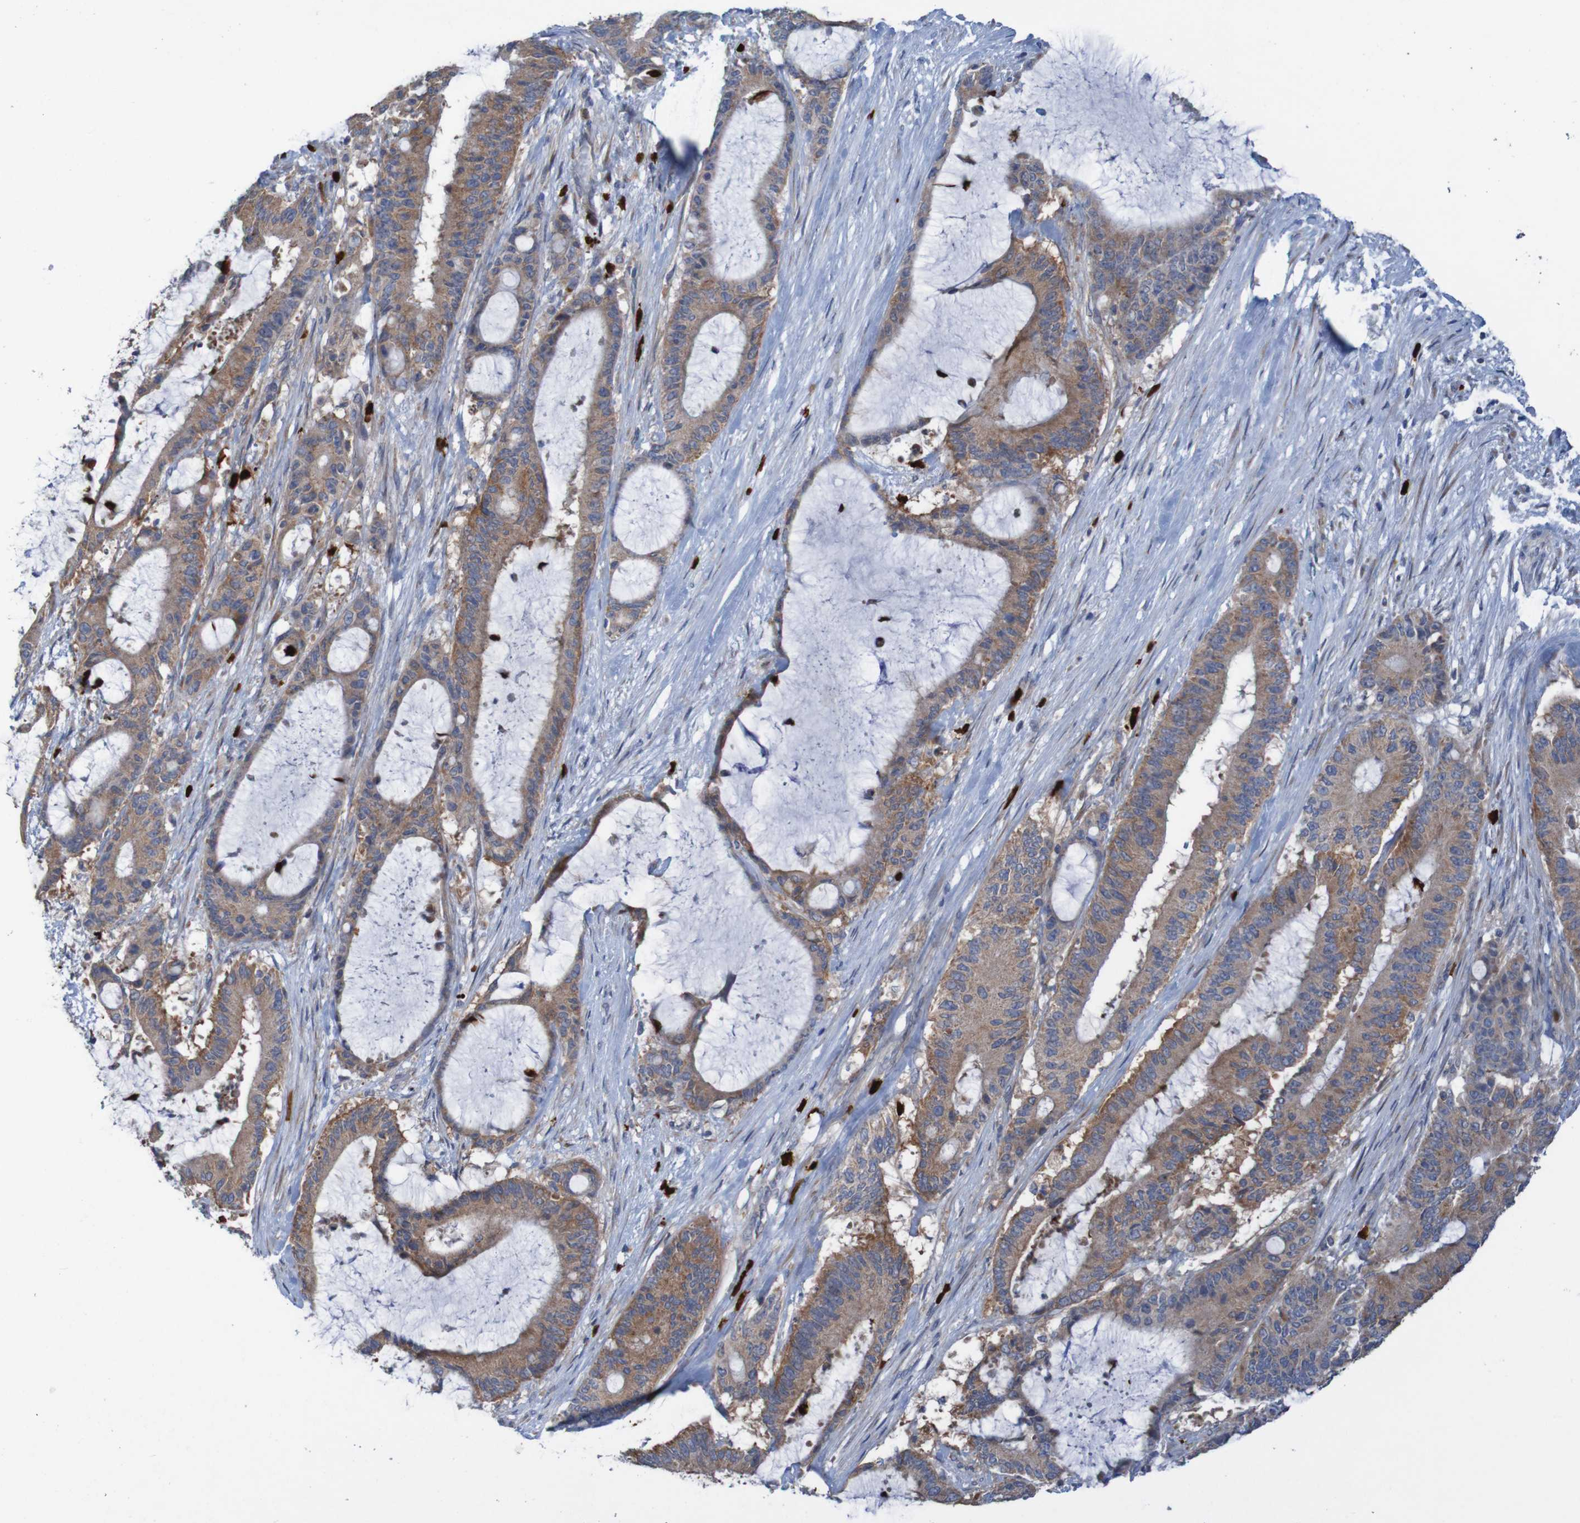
{"staining": {"intensity": "moderate", "quantity": ">75%", "location": "cytoplasmic/membranous"}, "tissue": "liver cancer", "cell_type": "Tumor cells", "image_type": "cancer", "snomed": [{"axis": "morphology", "description": "Cholangiocarcinoma"}, {"axis": "topography", "description": "Liver"}], "caption": "The photomicrograph shows immunohistochemical staining of liver cholangiocarcinoma. There is moderate cytoplasmic/membranous positivity is identified in approximately >75% of tumor cells.", "gene": "PARP4", "patient": {"sex": "female", "age": 73}}